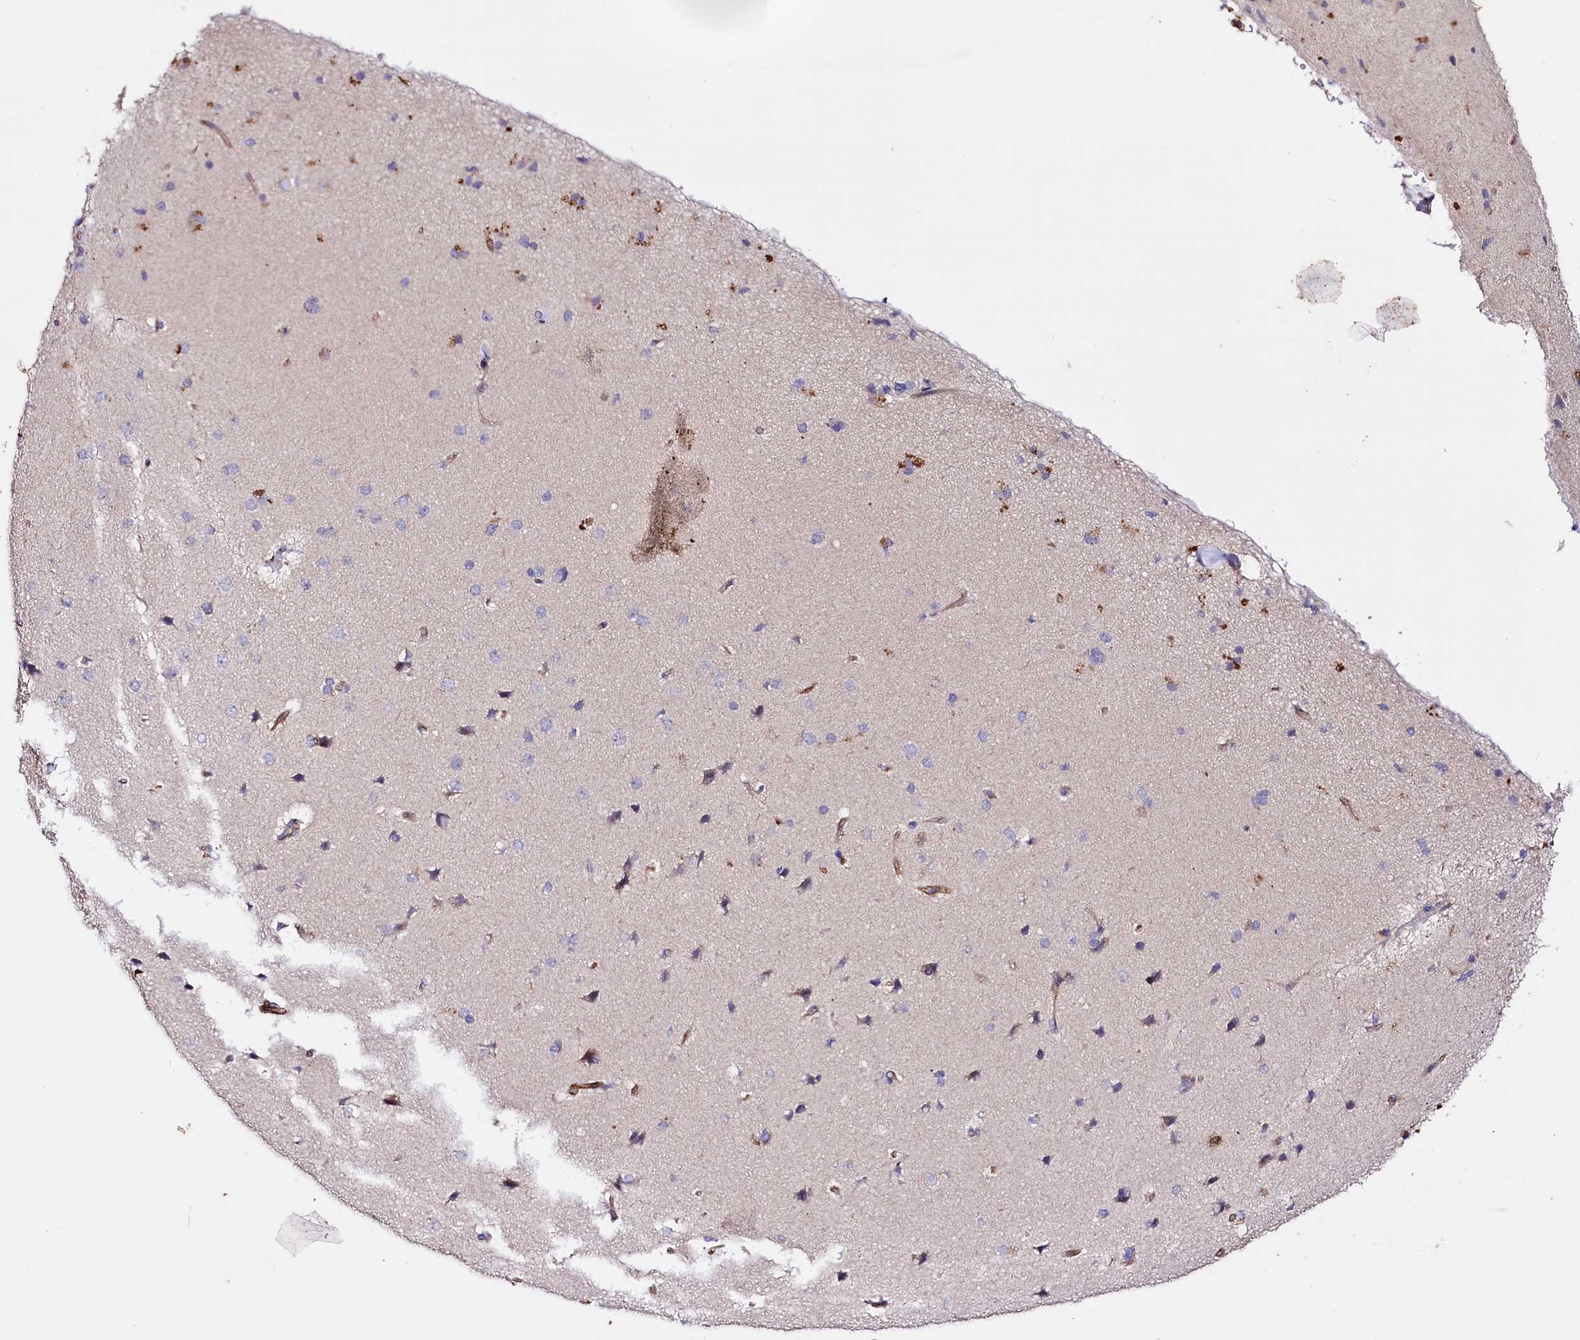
{"staining": {"intensity": "moderate", "quantity": ">75%", "location": "cytoplasmic/membranous"}, "tissue": "cerebral cortex", "cell_type": "Endothelial cells", "image_type": "normal", "snomed": [{"axis": "morphology", "description": "Normal tissue, NOS"}, {"axis": "topography", "description": "Cerebral cortex"}], "caption": "Cerebral cortex stained with a brown dye shows moderate cytoplasmic/membranous positive expression in approximately >75% of endothelial cells.", "gene": "SLC7A1", "patient": {"sex": "male", "age": 62}}